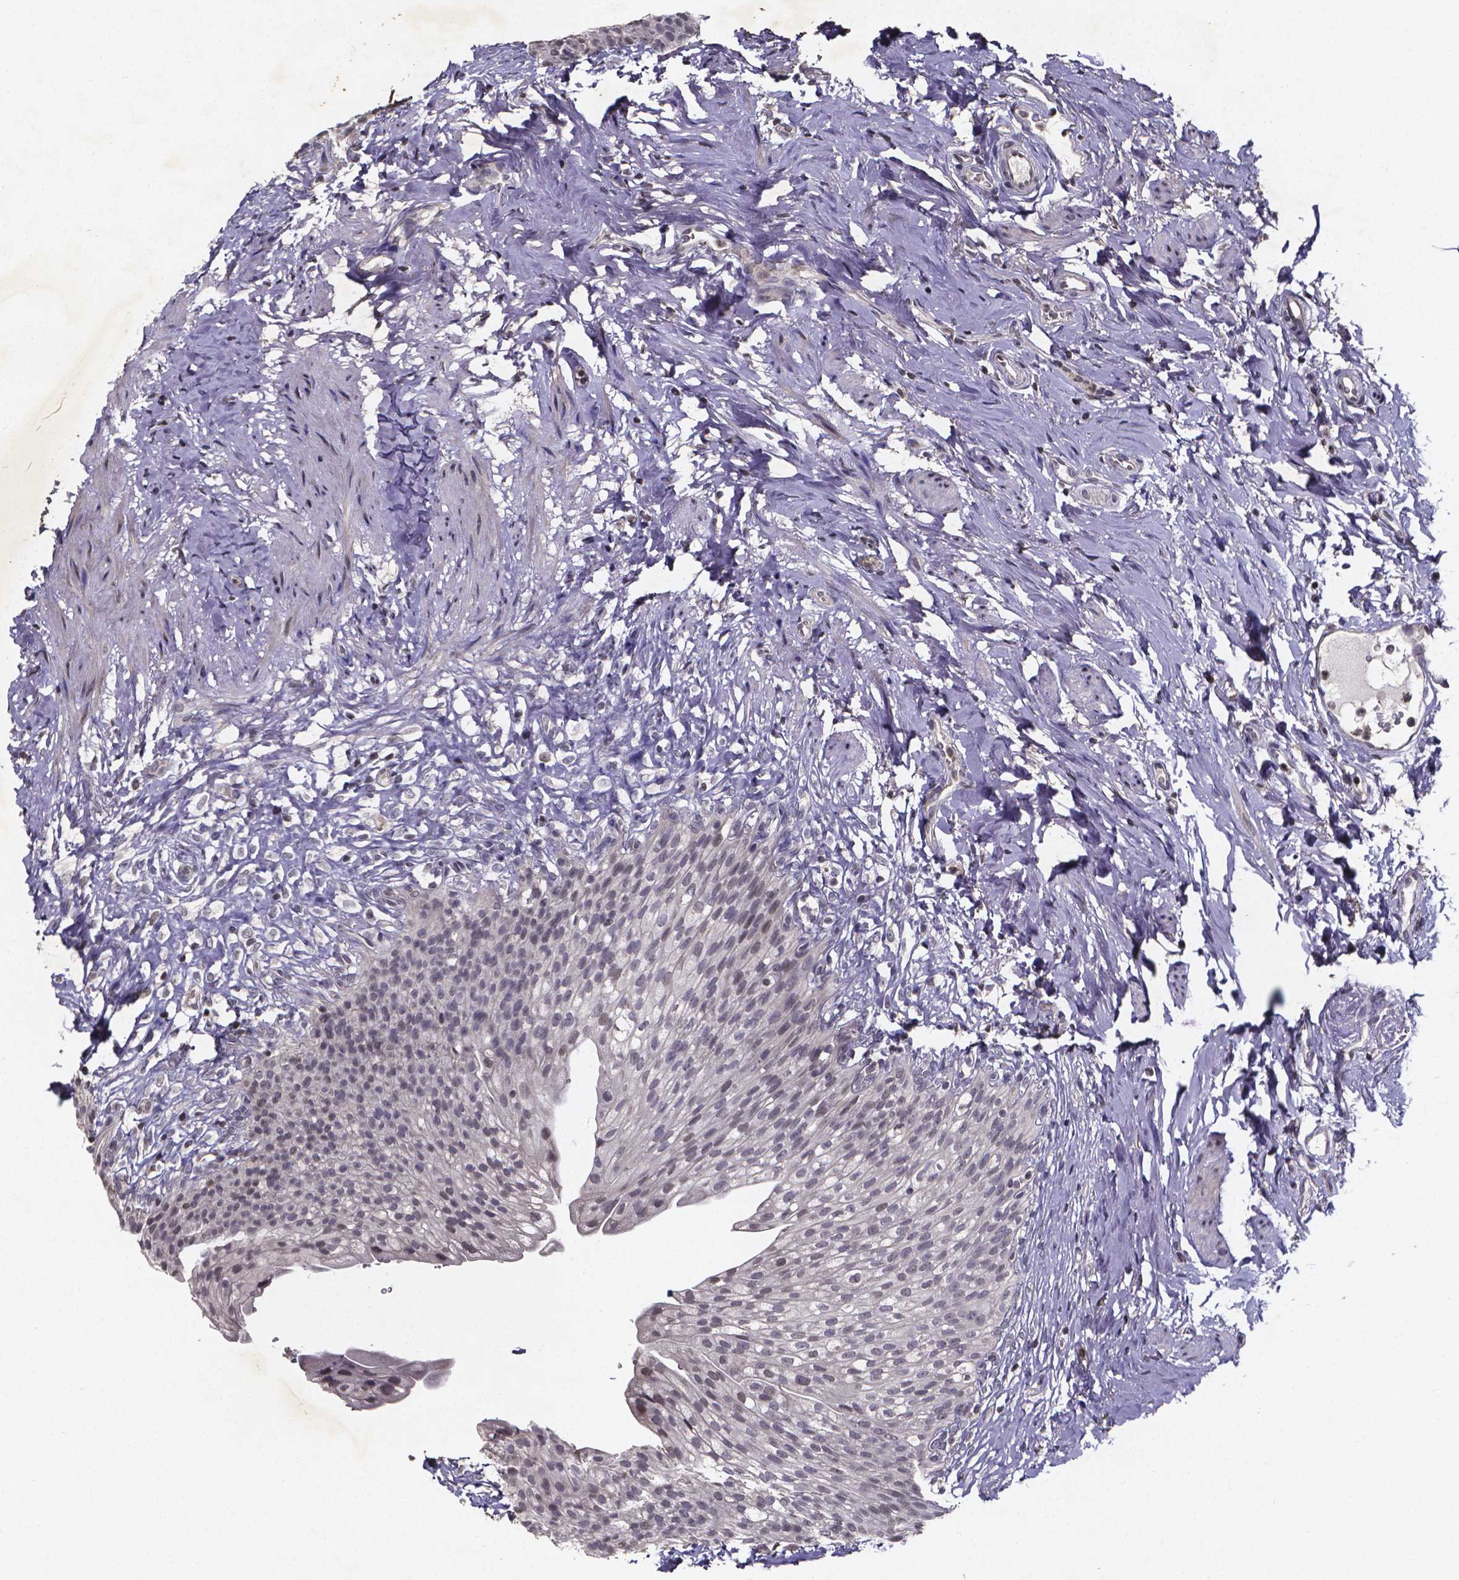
{"staining": {"intensity": "weak", "quantity": "<25%", "location": "nuclear"}, "tissue": "urinary bladder", "cell_type": "Urothelial cells", "image_type": "normal", "snomed": [{"axis": "morphology", "description": "Normal tissue, NOS"}, {"axis": "topography", "description": "Urinary bladder"}, {"axis": "topography", "description": "Prostate"}], "caption": "A photomicrograph of urinary bladder stained for a protein shows no brown staining in urothelial cells.", "gene": "TP73", "patient": {"sex": "male", "age": 76}}